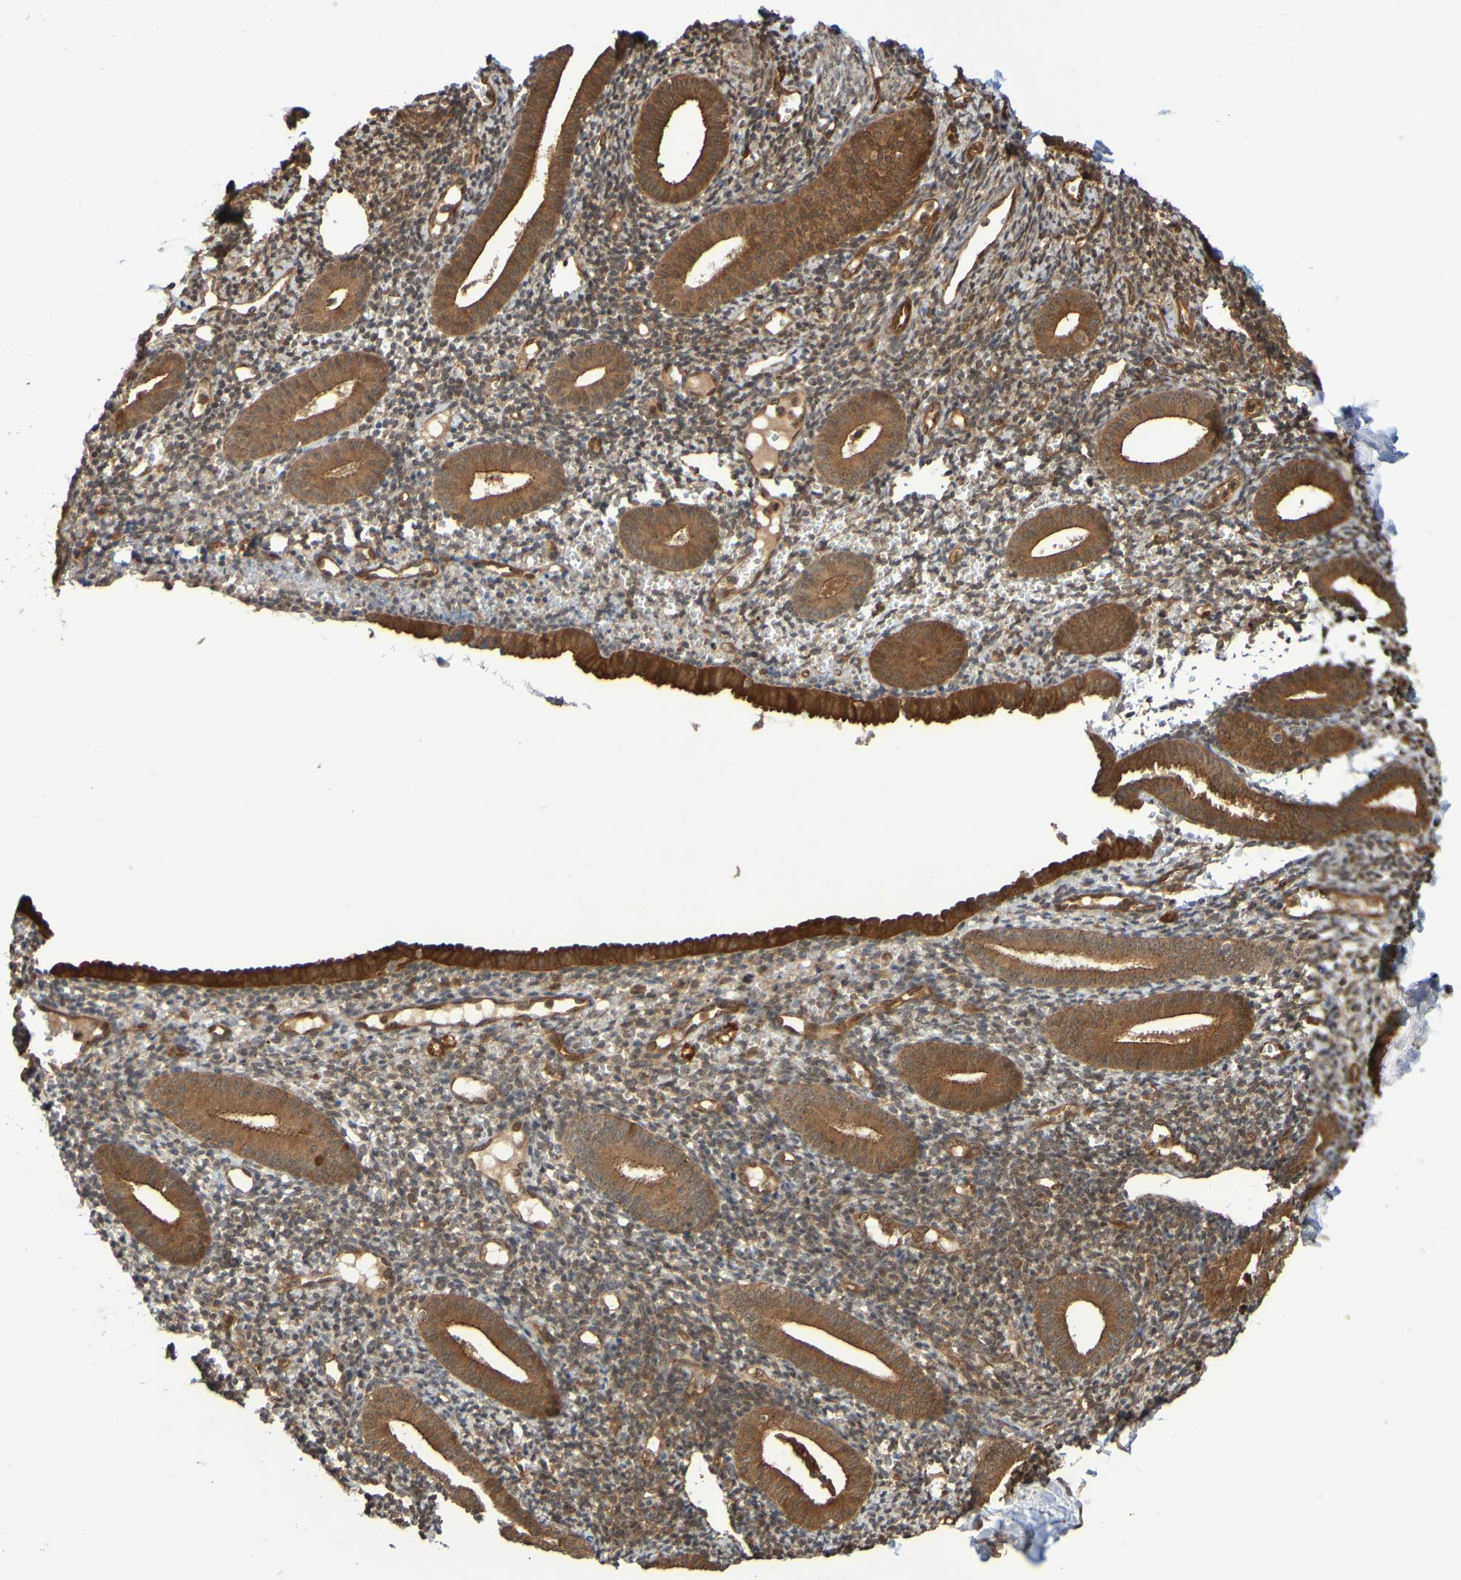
{"staining": {"intensity": "moderate", "quantity": "25%-75%", "location": "cytoplasmic/membranous"}, "tissue": "endometrium", "cell_type": "Cells in endometrial stroma", "image_type": "normal", "snomed": [{"axis": "morphology", "description": "Normal tissue, NOS"}, {"axis": "topography", "description": "Endometrium"}], "caption": "DAB immunohistochemical staining of unremarkable human endometrium displays moderate cytoplasmic/membranous protein positivity in approximately 25%-75% of cells in endometrial stroma. Using DAB (3,3'-diaminobenzidine) (brown) and hematoxylin (blue) stains, captured at high magnification using brightfield microscopy.", "gene": "SERPINB6", "patient": {"sex": "female", "age": 50}}